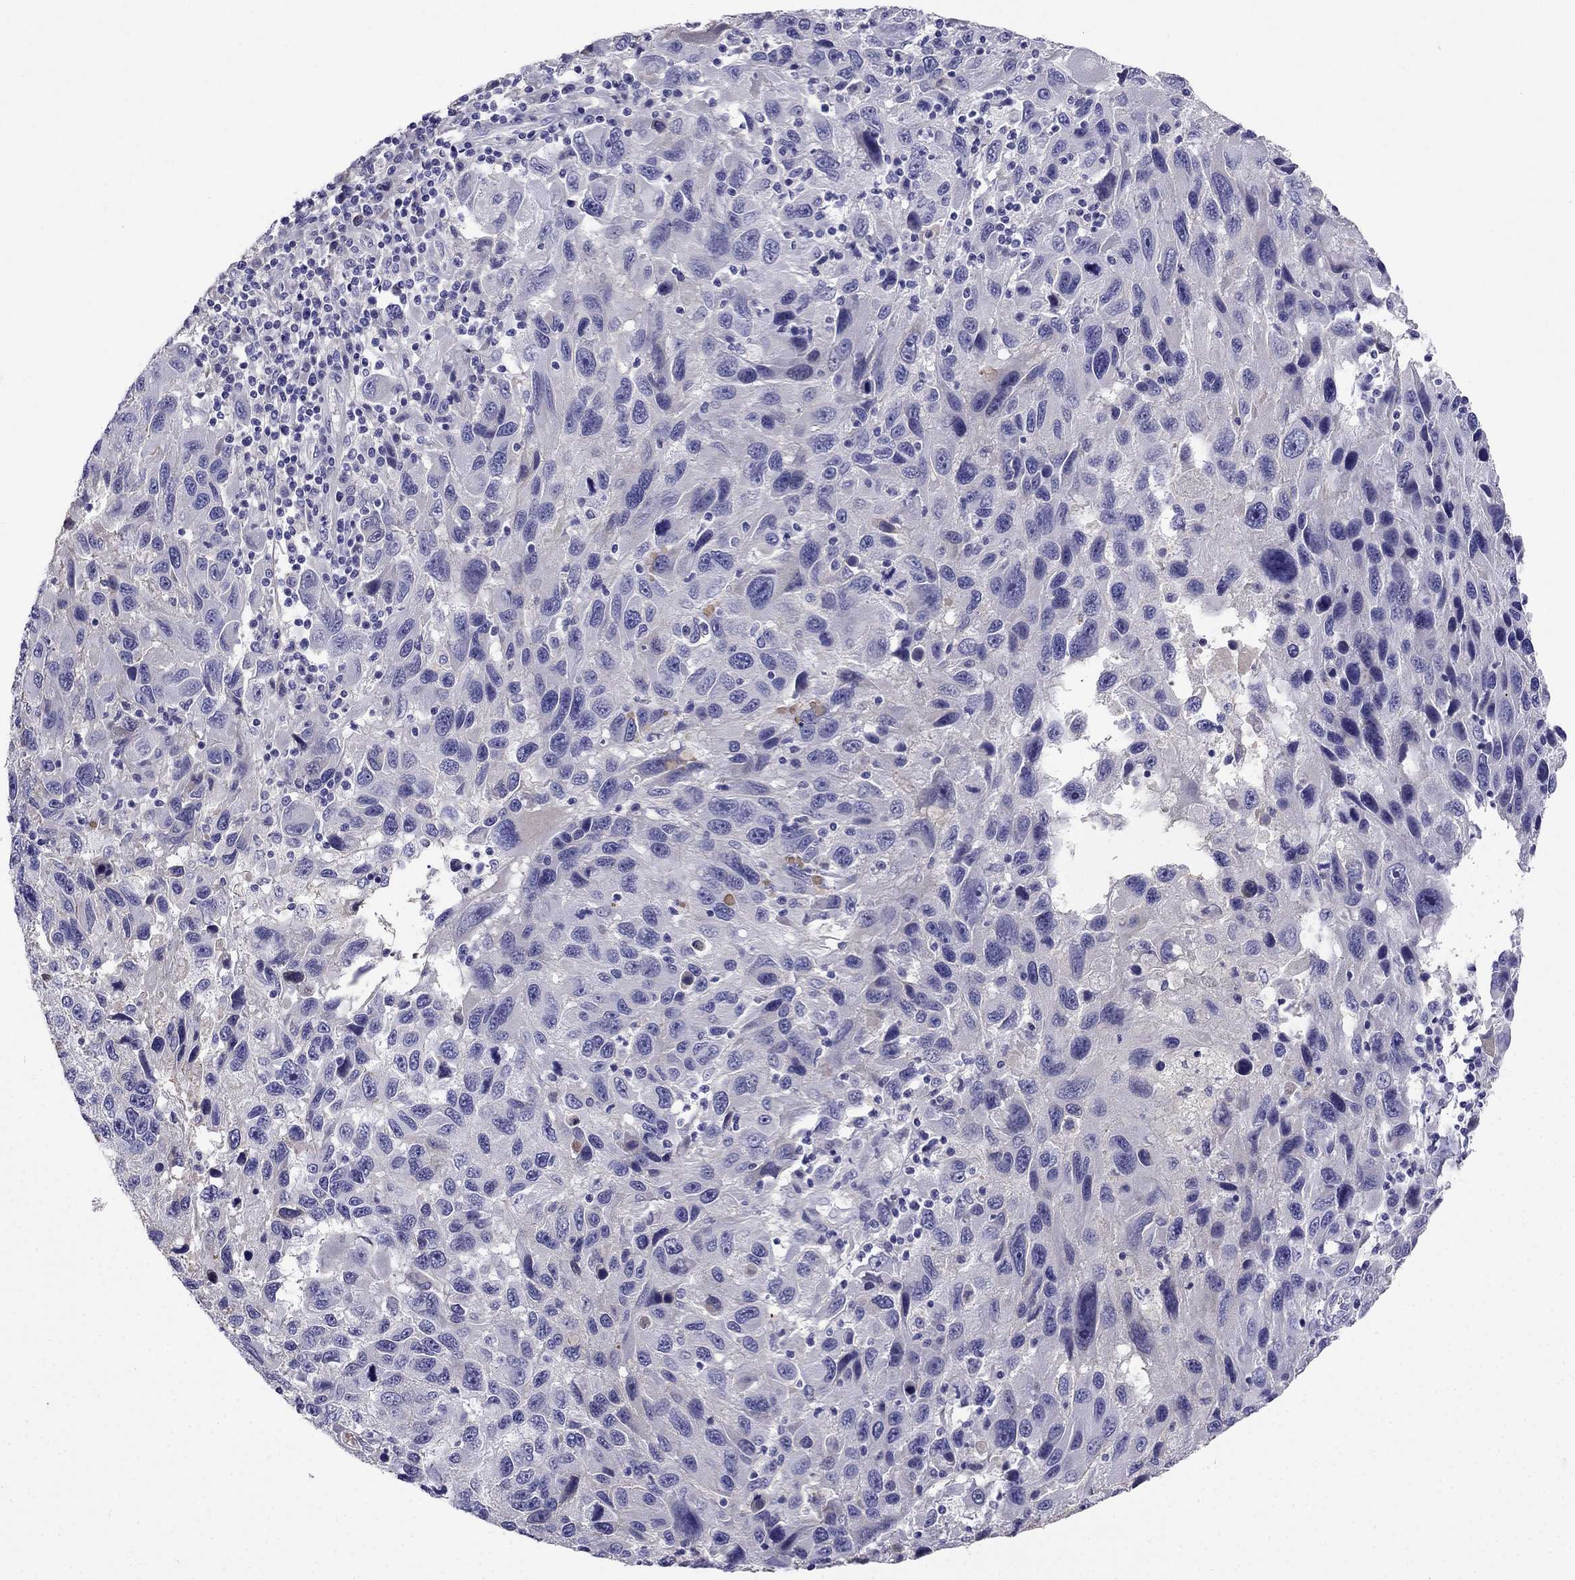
{"staining": {"intensity": "negative", "quantity": "none", "location": "none"}, "tissue": "melanoma", "cell_type": "Tumor cells", "image_type": "cancer", "snomed": [{"axis": "morphology", "description": "Malignant melanoma, NOS"}, {"axis": "topography", "description": "Skin"}], "caption": "An IHC image of malignant melanoma is shown. There is no staining in tumor cells of malignant melanoma. (DAB (3,3'-diaminobenzidine) immunohistochemistry with hematoxylin counter stain).", "gene": "TBC1D21", "patient": {"sex": "male", "age": 53}}